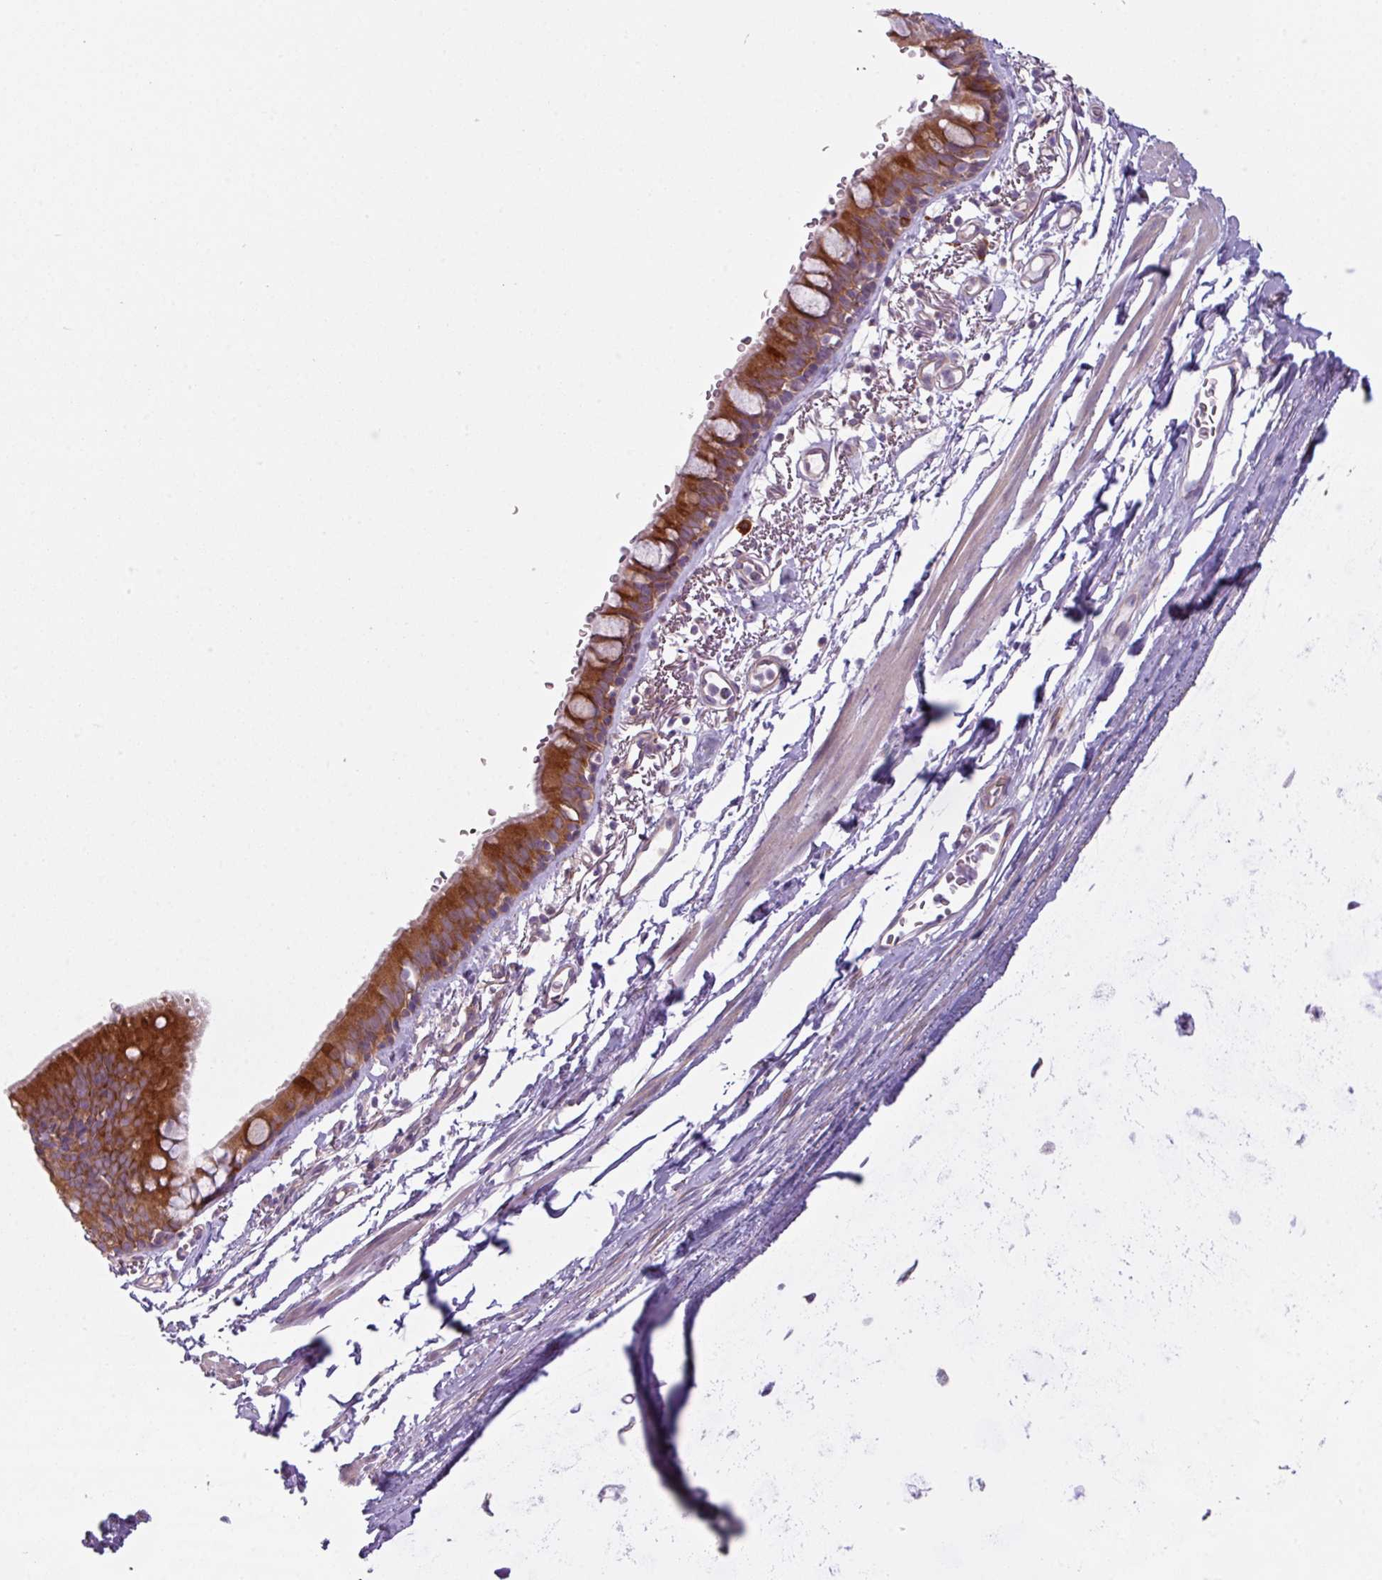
{"staining": {"intensity": "strong", "quantity": ">75%", "location": "cytoplasmic/membranous"}, "tissue": "bronchus", "cell_type": "Respiratory epithelial cells", "image_type": "normal", "snomed": [{"axis": "morphology", "description": "Normal tissue, NOS"}, {"axis": "topography", "description": "Bronchus"}], "caption": "High-power microscopy captured an immunohistochemistry photomicrograph of normal bronchus, revealing strong cytoplasmic/membranous positivity in approximately >75% of respiratory epithelial cells.", "gene": "CAMK2A", "patient": {"sex": "male", "age": 67}}